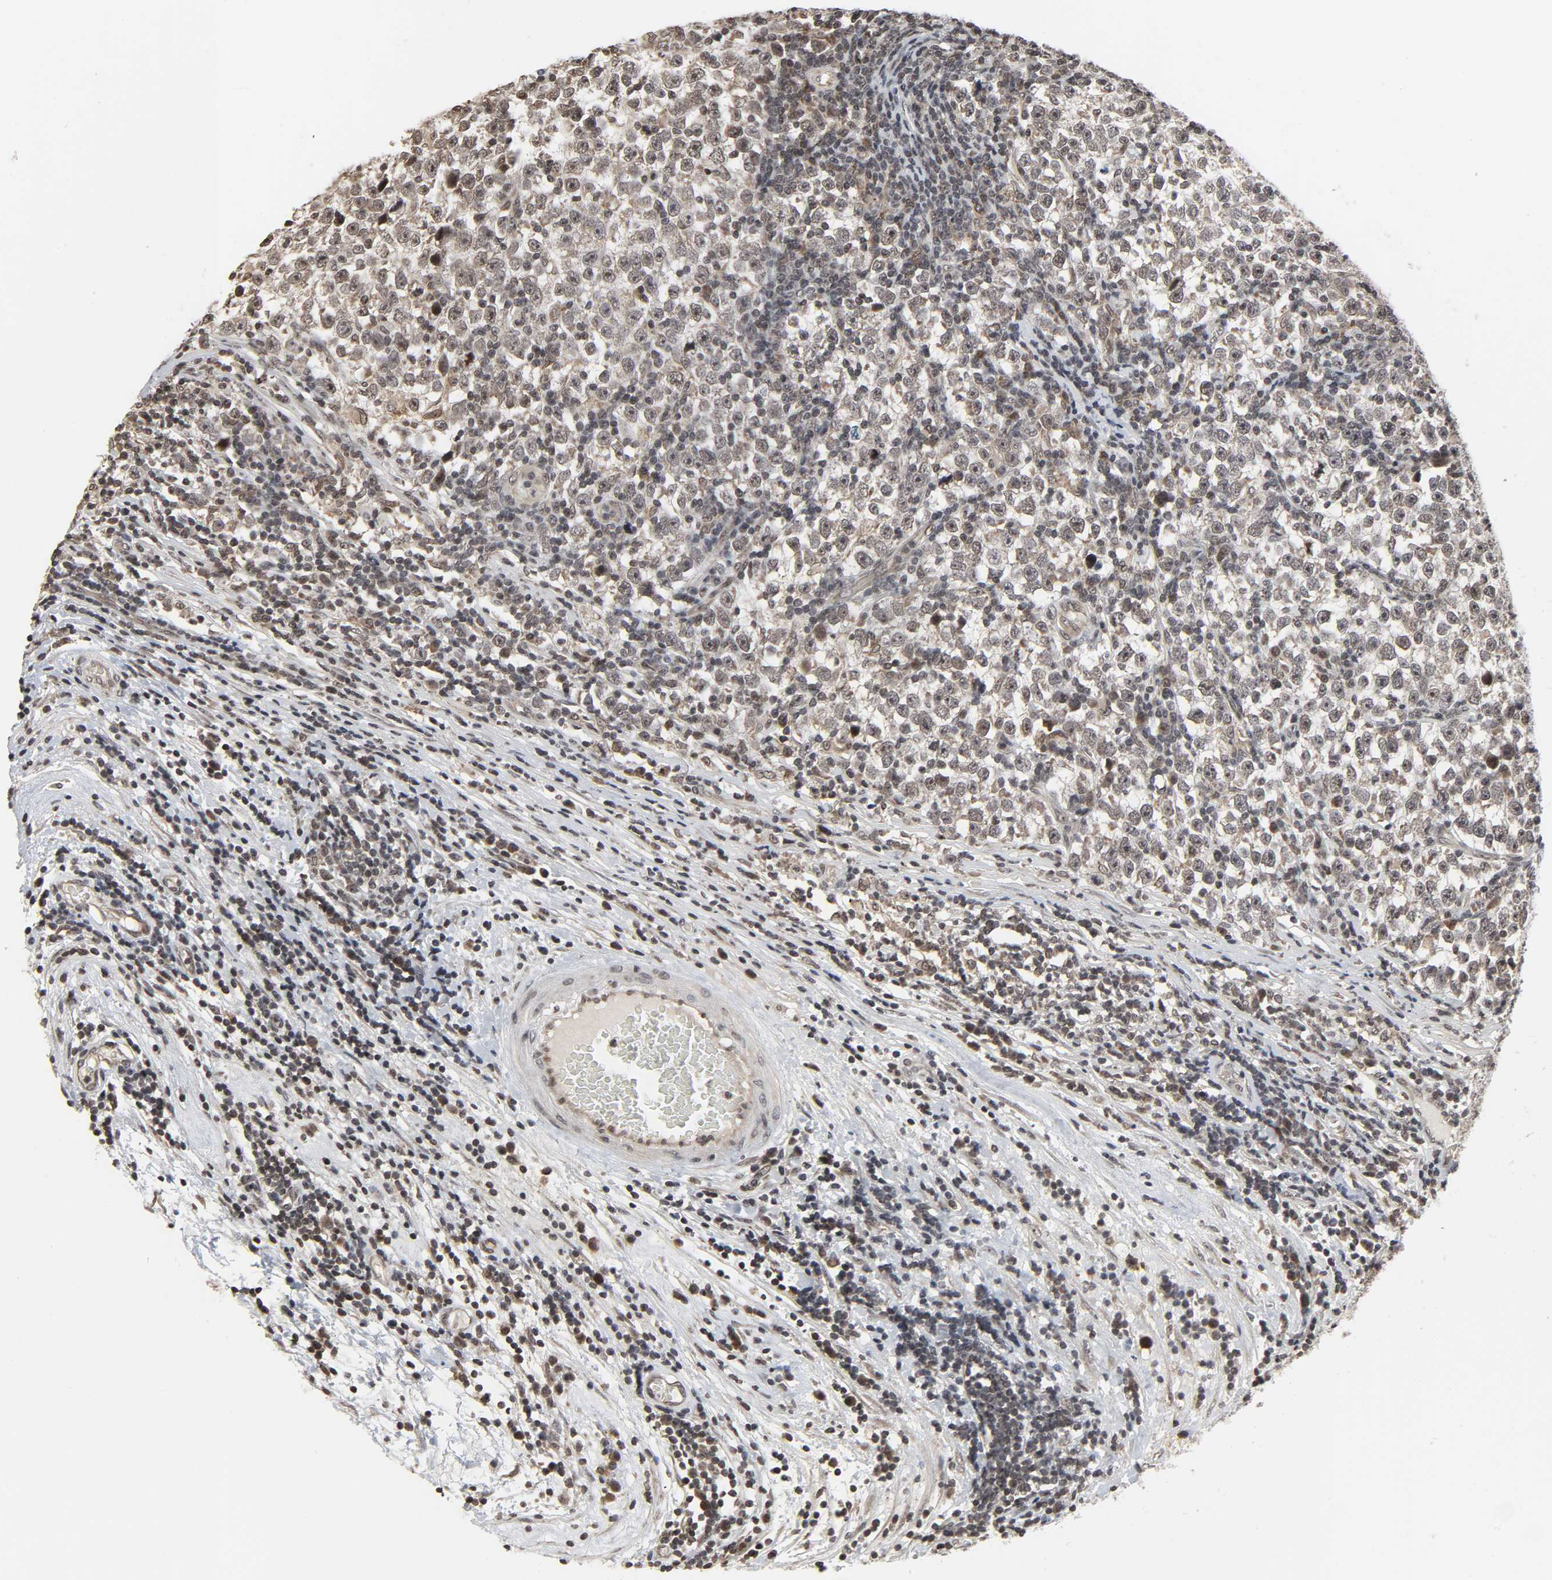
{"staining": {"intensity": "moderate", "quantity": "<25%", "location": "nuclear"}, "tissue": "testis cancer", "cell_type": "Tumor cells", "image_type": "cancer", "snomed": [{"axis": "morphology", "description": "Seminoma, NOS"}, {"axis": "topography", "description": "Testis"}], "caption": "A high-resolution image shows IHC staining of testis cancer (seminoma), which demonstrates moderate nuclear positivity in approximately <25% of tumor cells. (DAB IHC, brown staining for protein, blue staining for nuclei).", "gene": "XRCC1", "patient": {"sex": "male", "age": 43}}